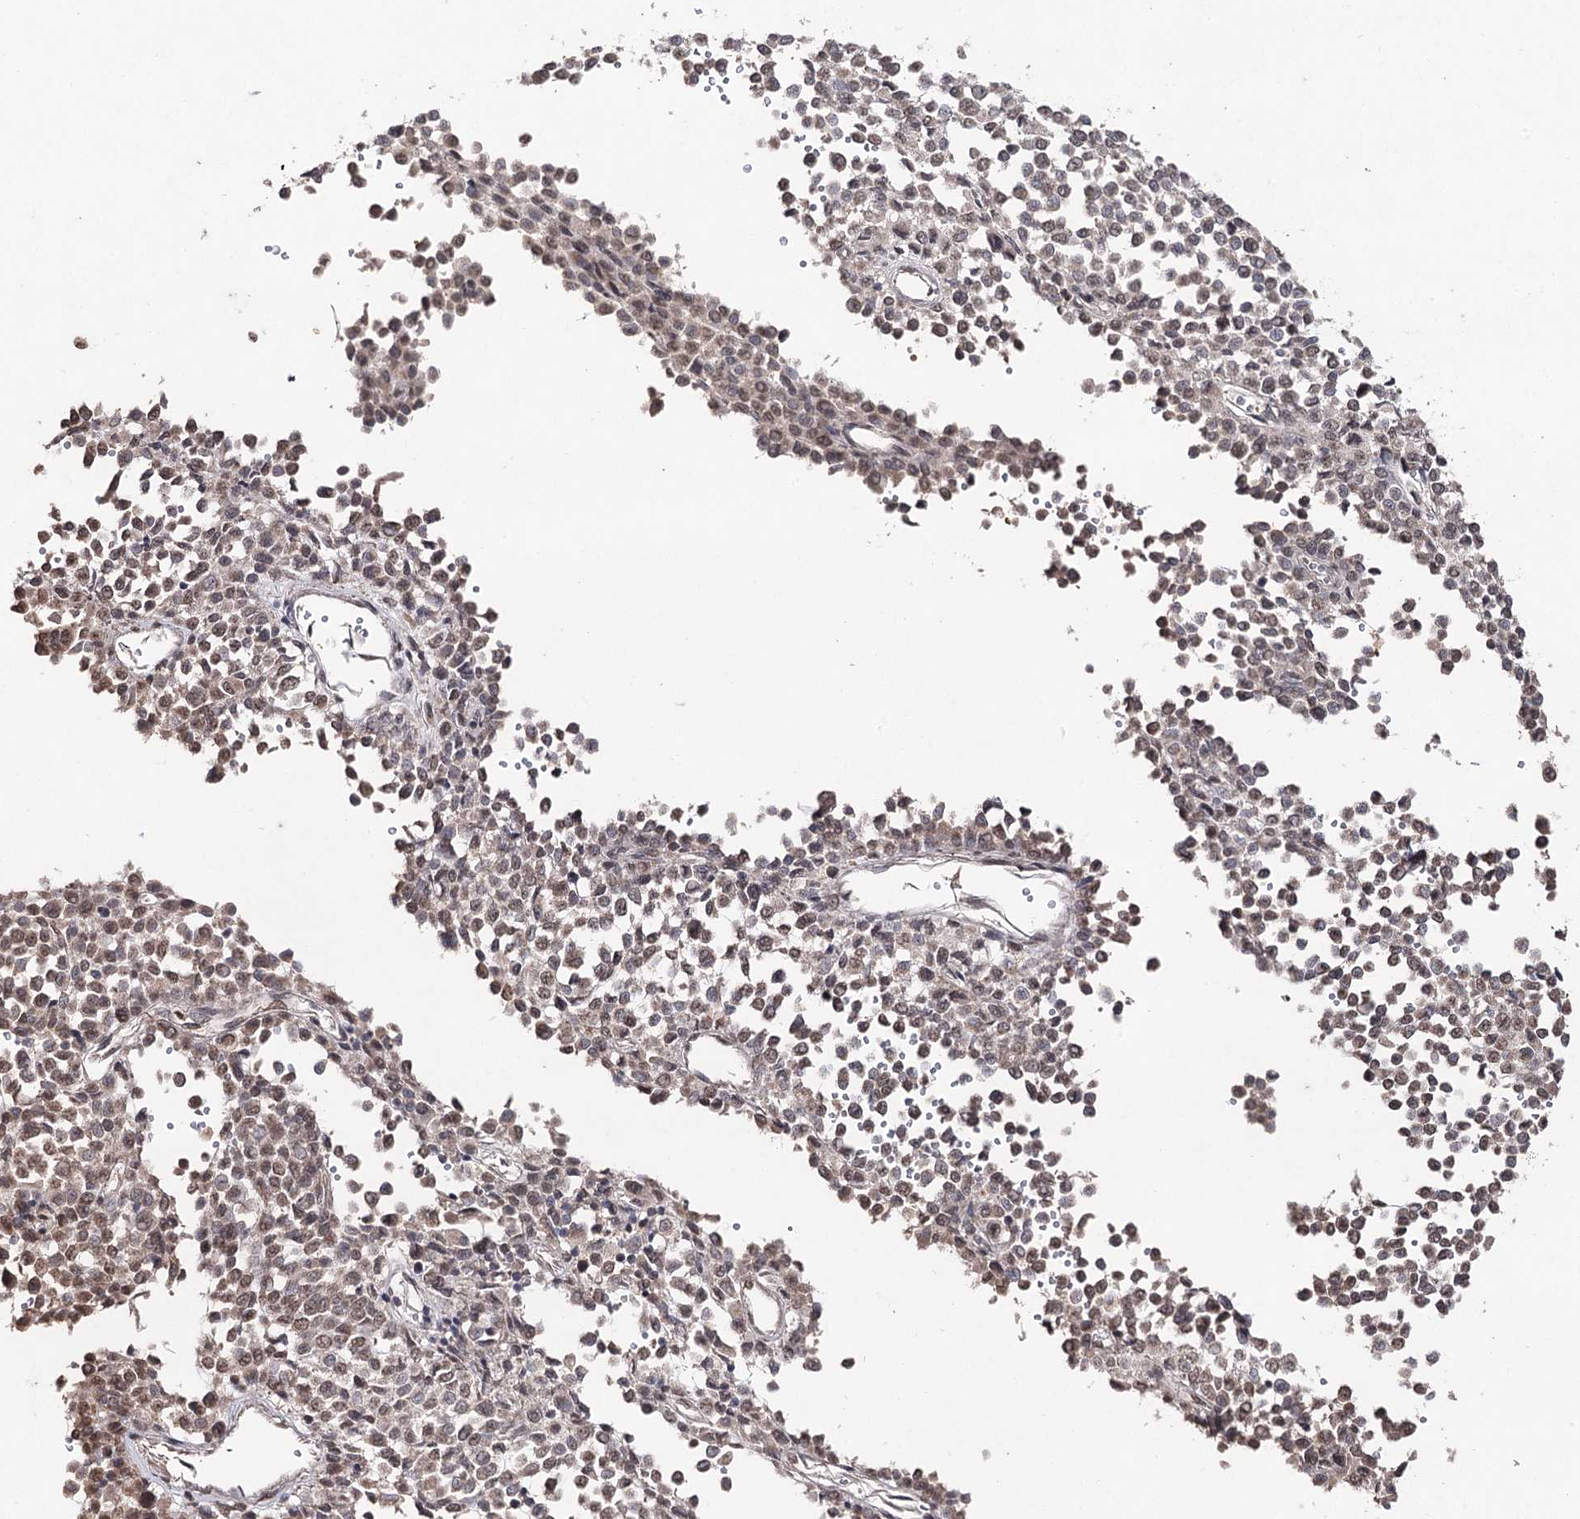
{"staining": {"intensity": "weak", "quantity": "25%-75%", "location": "nuclear"}, "tissue": "melanoma", "cell_type": "Tumor cells", "image_type": "cancer", "snomed": [{"axis": "morphology", "description": "Malignant melanoma, Metastatic site"}, {"axis": "topography", "description": "Pancreas"}], "caption": "A brown stain shows weak nuclear positivity of a protein in melanoma tumor cells. The protein of interest is shown in brown color, while the nuclei are stained blue.", "gene": "ATG14", "patient": {"sex": "female", "age": 30}}